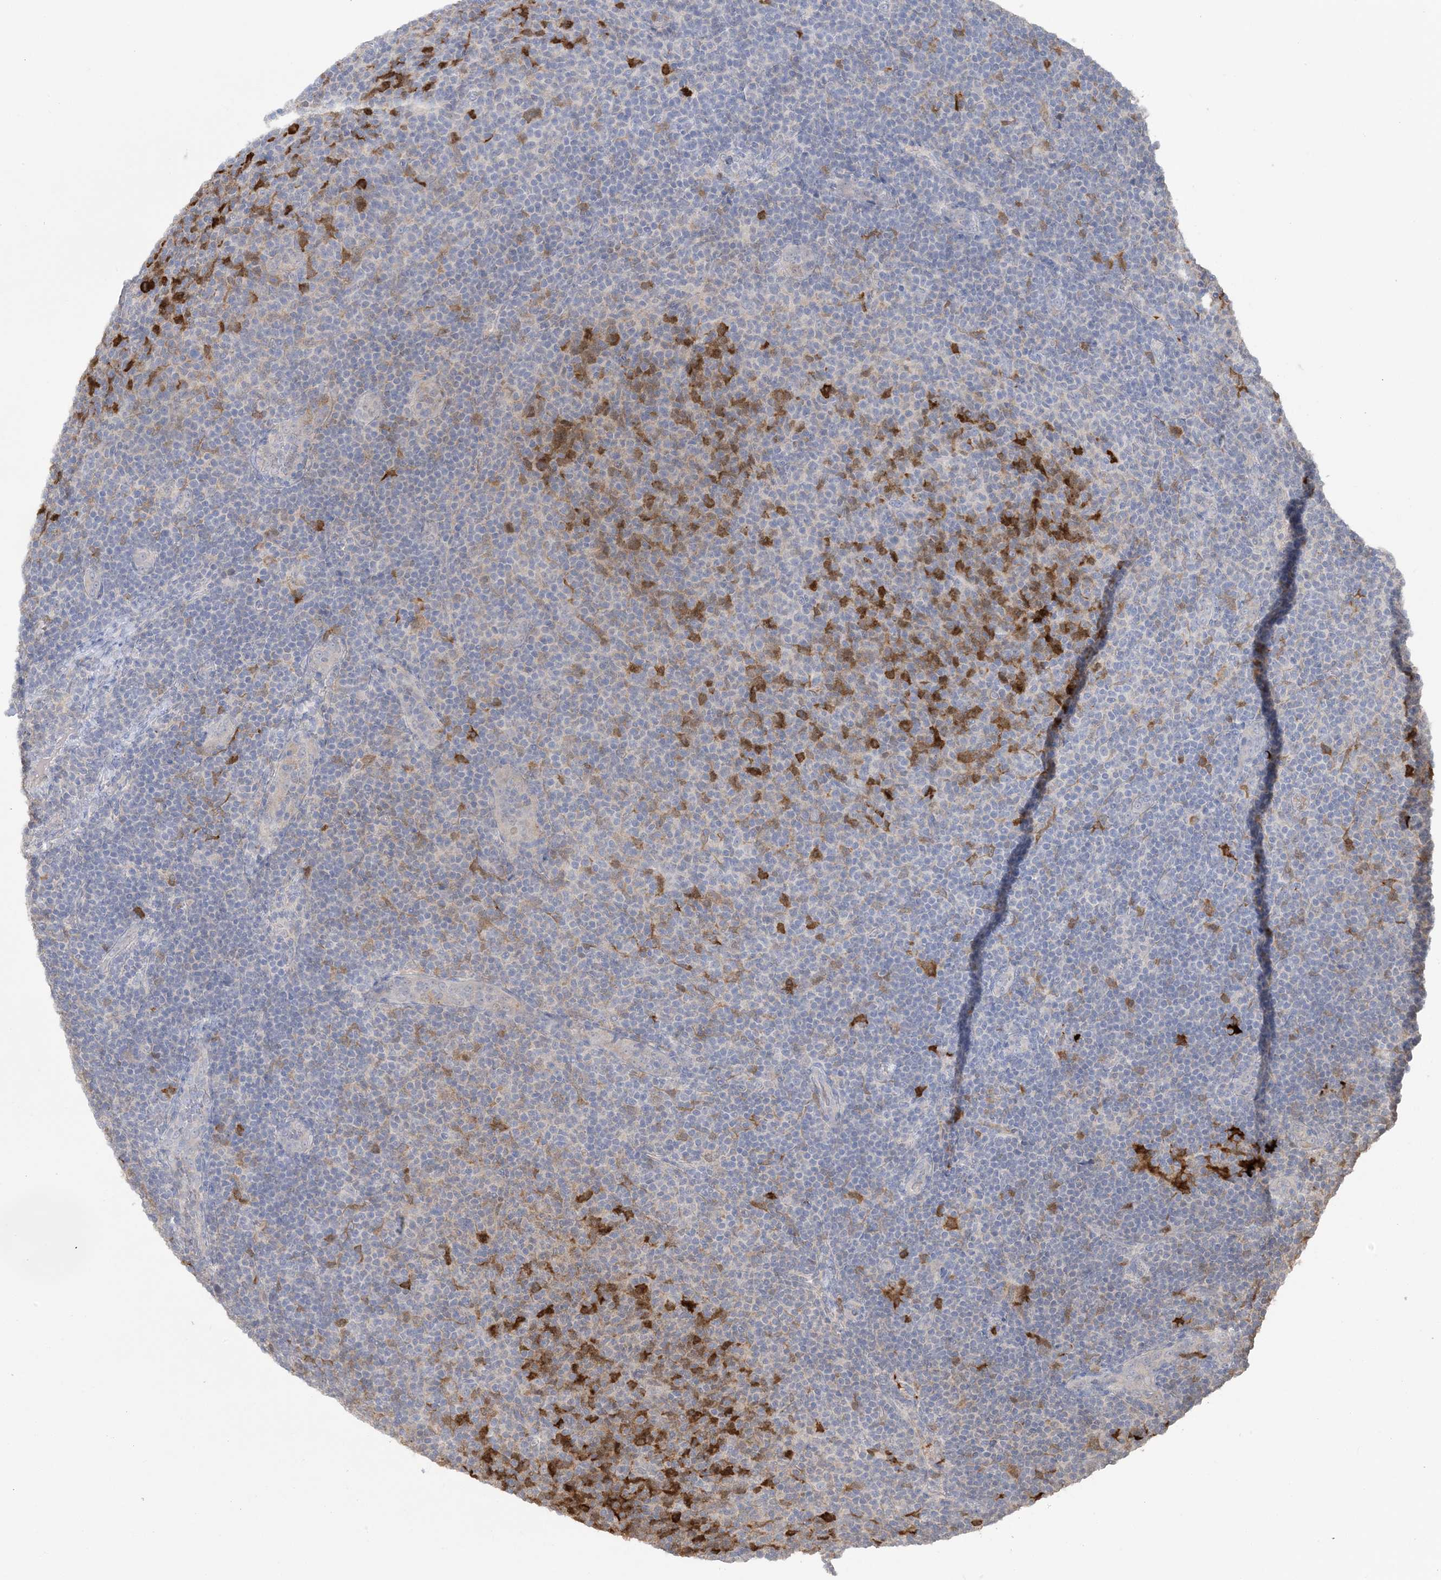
{"staining": {"intensity": "moderate", "quantity": "25%-75%", "location": "cytoplasmic/membranous"}, "tissue": "lymphoma", "cell_type": "Tumor cells", "image_type": "cancer", "snomed": [{"axis": "morphology", "description": "Malignant lymphoma, non-Hodgkin's type, Low grade"}, {"axis": "topography", "description": "Lymph node"}], "caption": "Human low-grade malignant lymphoma, non-Hodgkin's type stained with a protein marker displays moderate staining in tumor cells.", "gene": "HMGCS1", "patient": {"sex": "male", "age": 66}}